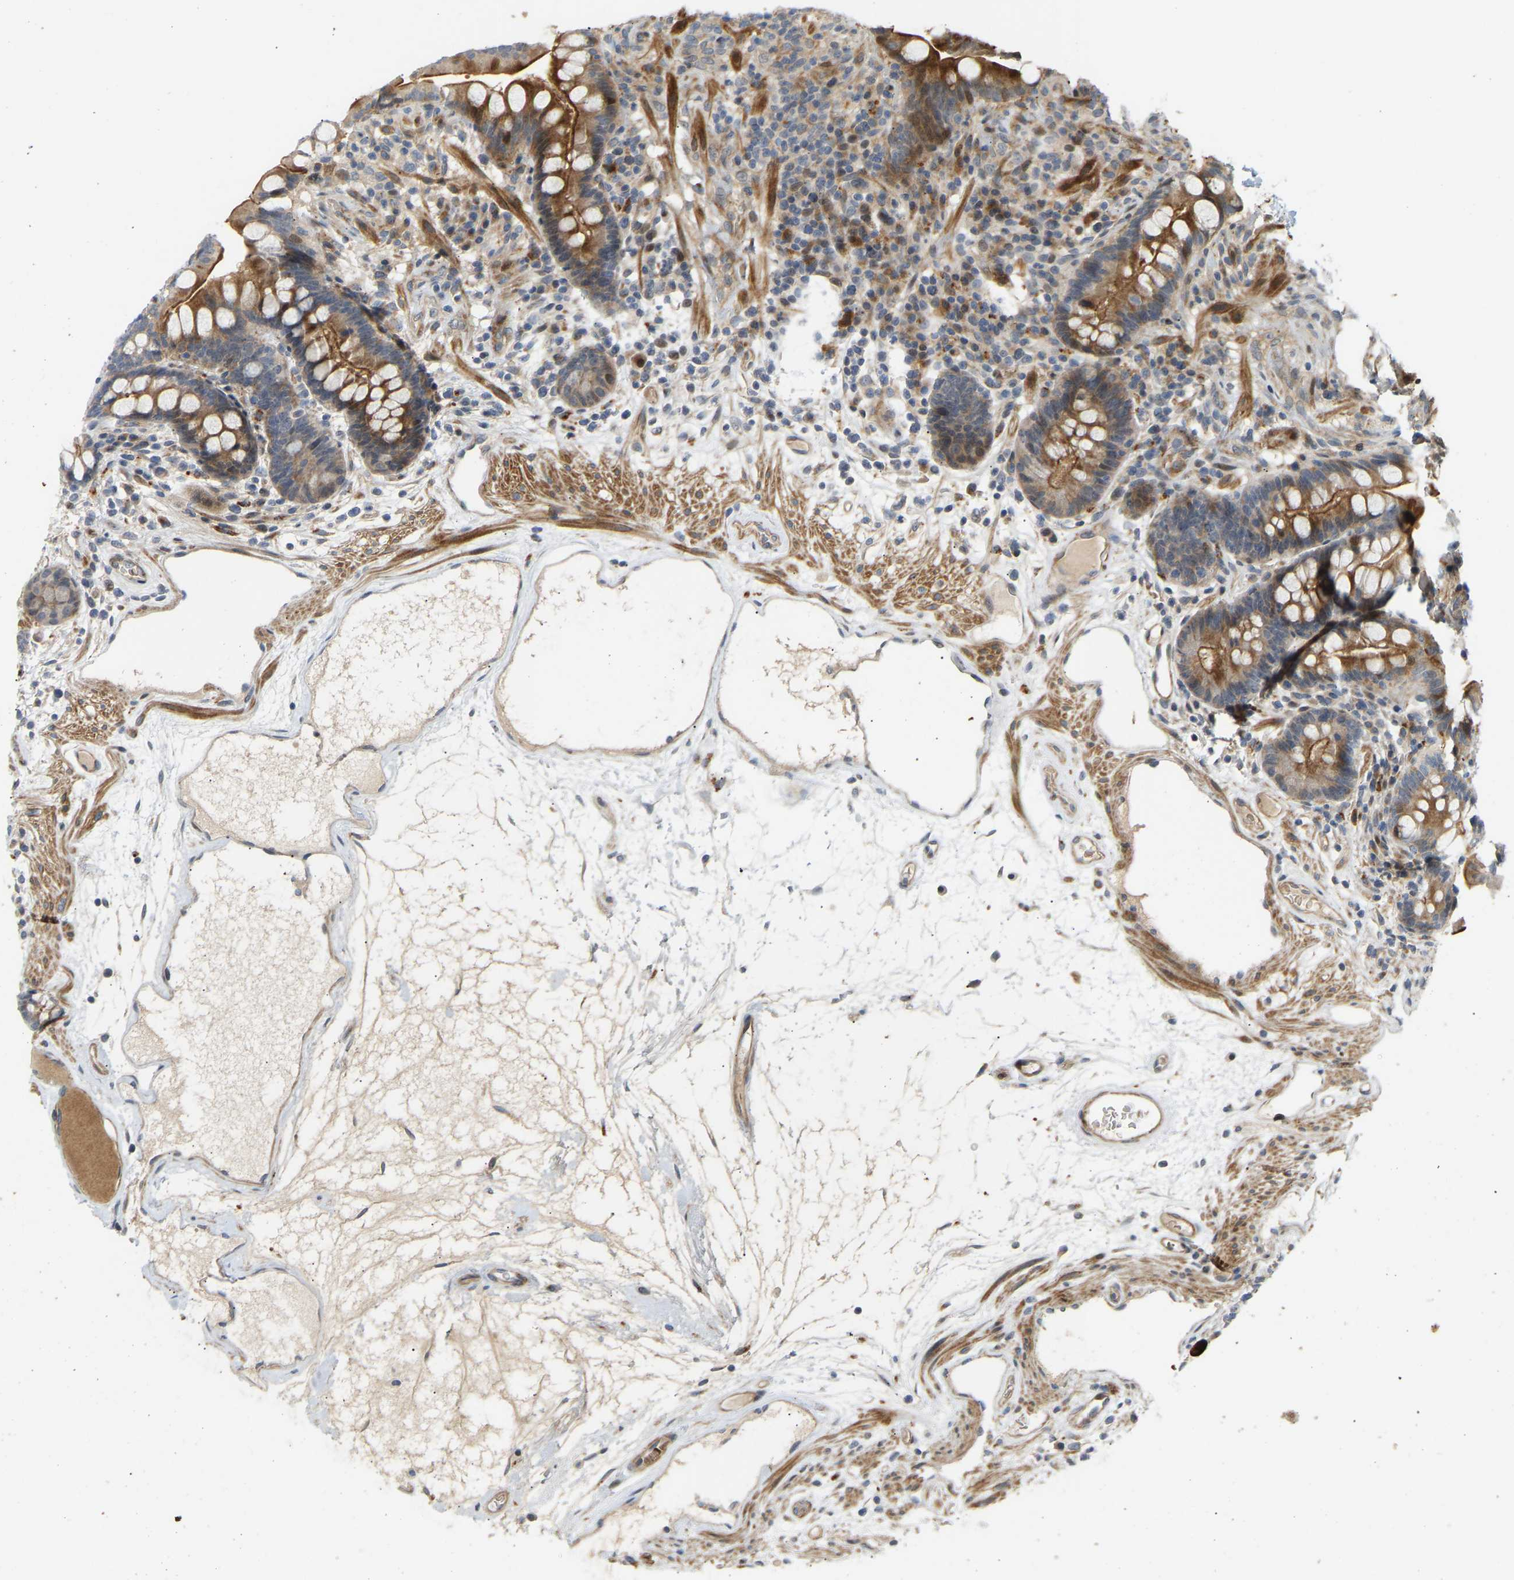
{"staining": {"intensity": "weak", "quantity": ">75%", "location": "cytoplasmic/membranous"}, "tissue": "colon", "cell_type": "Endothelial cells", "image_type": "normal", "snomed": [{"axis": "morphology", "description": "Normal tissue, NOS"}, {"axis": "topography", "description": "Colon"}], "caption": "This image exhibits normal colon stained with immunohistochemistry to label a protein in brown. The cytoplasmic/membranous of endothelial cells show weak positivity for the protein. Nuclei are counter-stained blue.", "gene": "POGLUT2", "patient": {"sex": "male", "age": 73}}